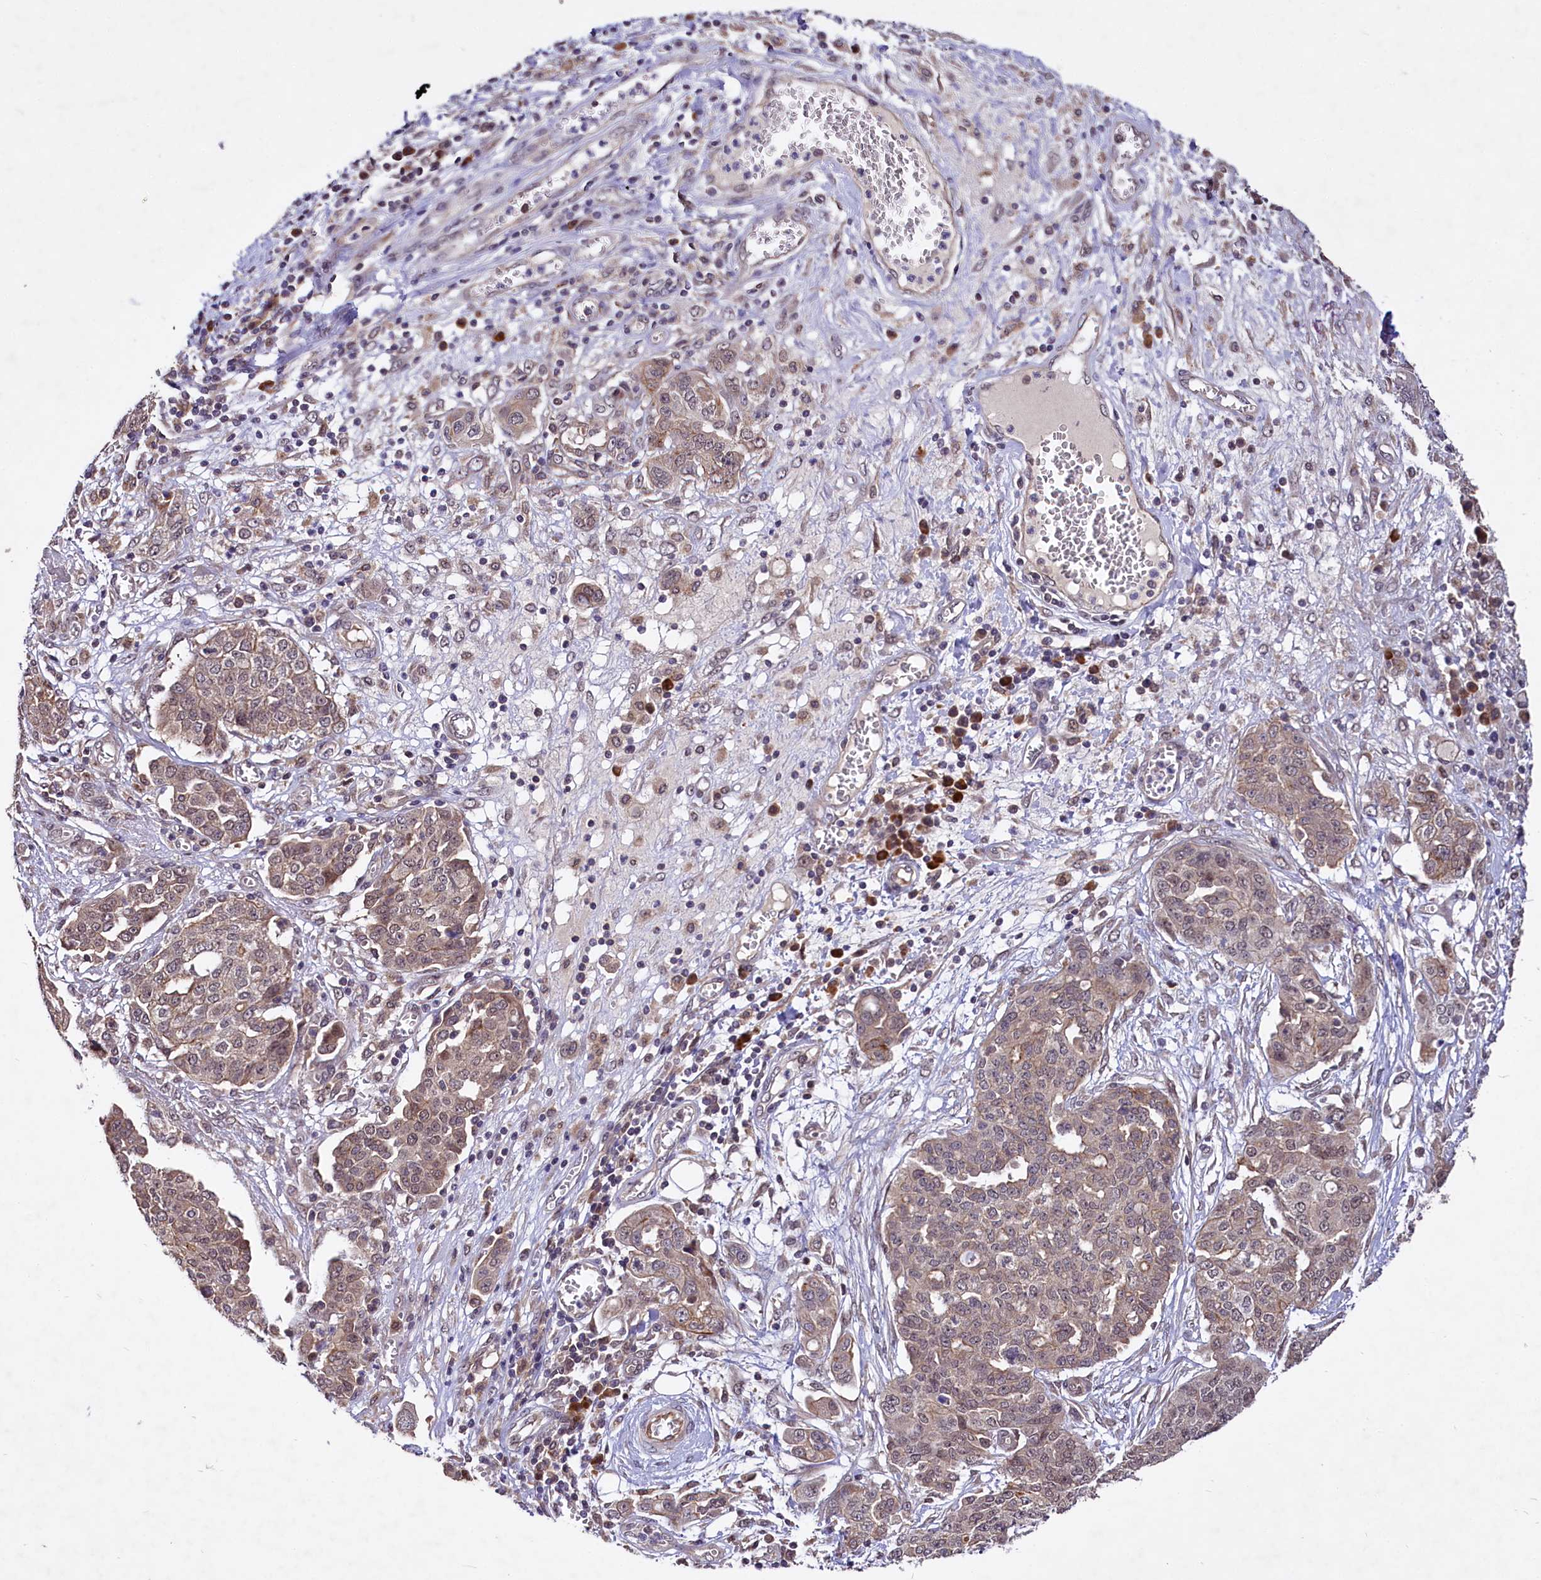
{"staining": {"intensity": "weak", "quantity": "25%-75%", "location": "cytoplasmic/membranous,nuclear"}, "tissue": "ovarian cancer", "cell_type": "Tumor cells", "image_type": "cancer", "snomed": [{"axis": "morphology", "description": "Cystadenocarcinoma, serous, NOS"}, {"axis": "topography", "description": "Soft tissue"}, {"axis": "topography", "description": "Ovary"}], "caption": "Immunohistochemistry staining of ovarian serous cystadenocarcinoma, which shows low levels of weak cytoplasmic/membranous and nuclear positivity in about 25%-75% of tumor cells indicating weak cytoplasmic/membranous and nuclear protein staining. The staining was performed using DAB (brown) for protein detection and nuclei were counterstained in hematoxylin (blue).", "gene": "UBE3A", "patient": {"sex": "female", "age": 57}}